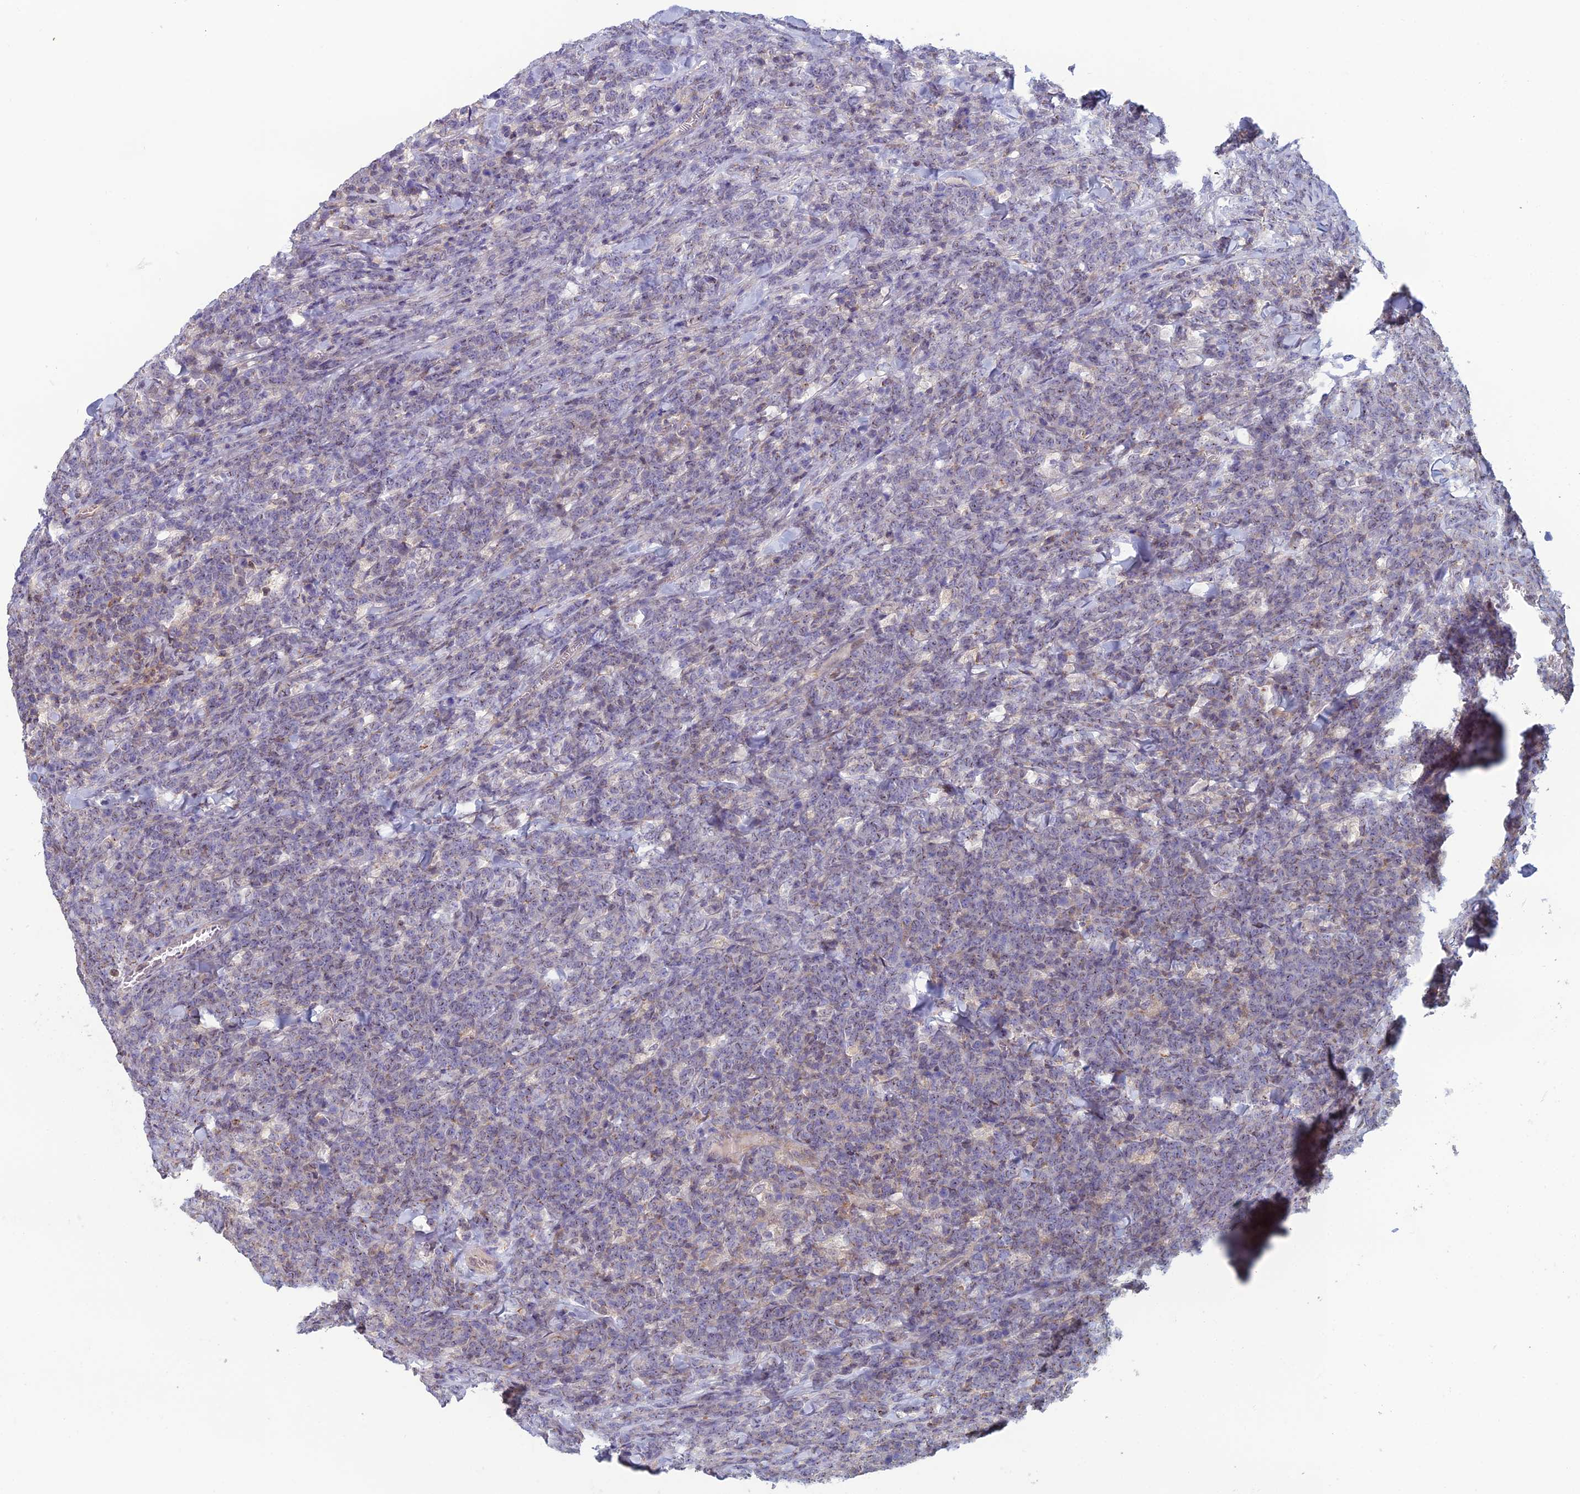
{"staining": {"intensity": "negative", "quantity": "none", "location": "none"}, "tissue": "lymphoma", "cell_type": "Tumor cells", "image_type": "cancer", "snomed": [{"axis": "morphology", "description": "Malignant lymphoma, non-Hodgkin's type, High grade"}, {"axis": "topography", "description": "Small intestine"}], "caption": "Lymphoma stained for a protein using immunohistochemistry (IHC) shows no expression tumor cells.", "gene": "C15orf62", "patient": {"sex": "male", "age": 8}}